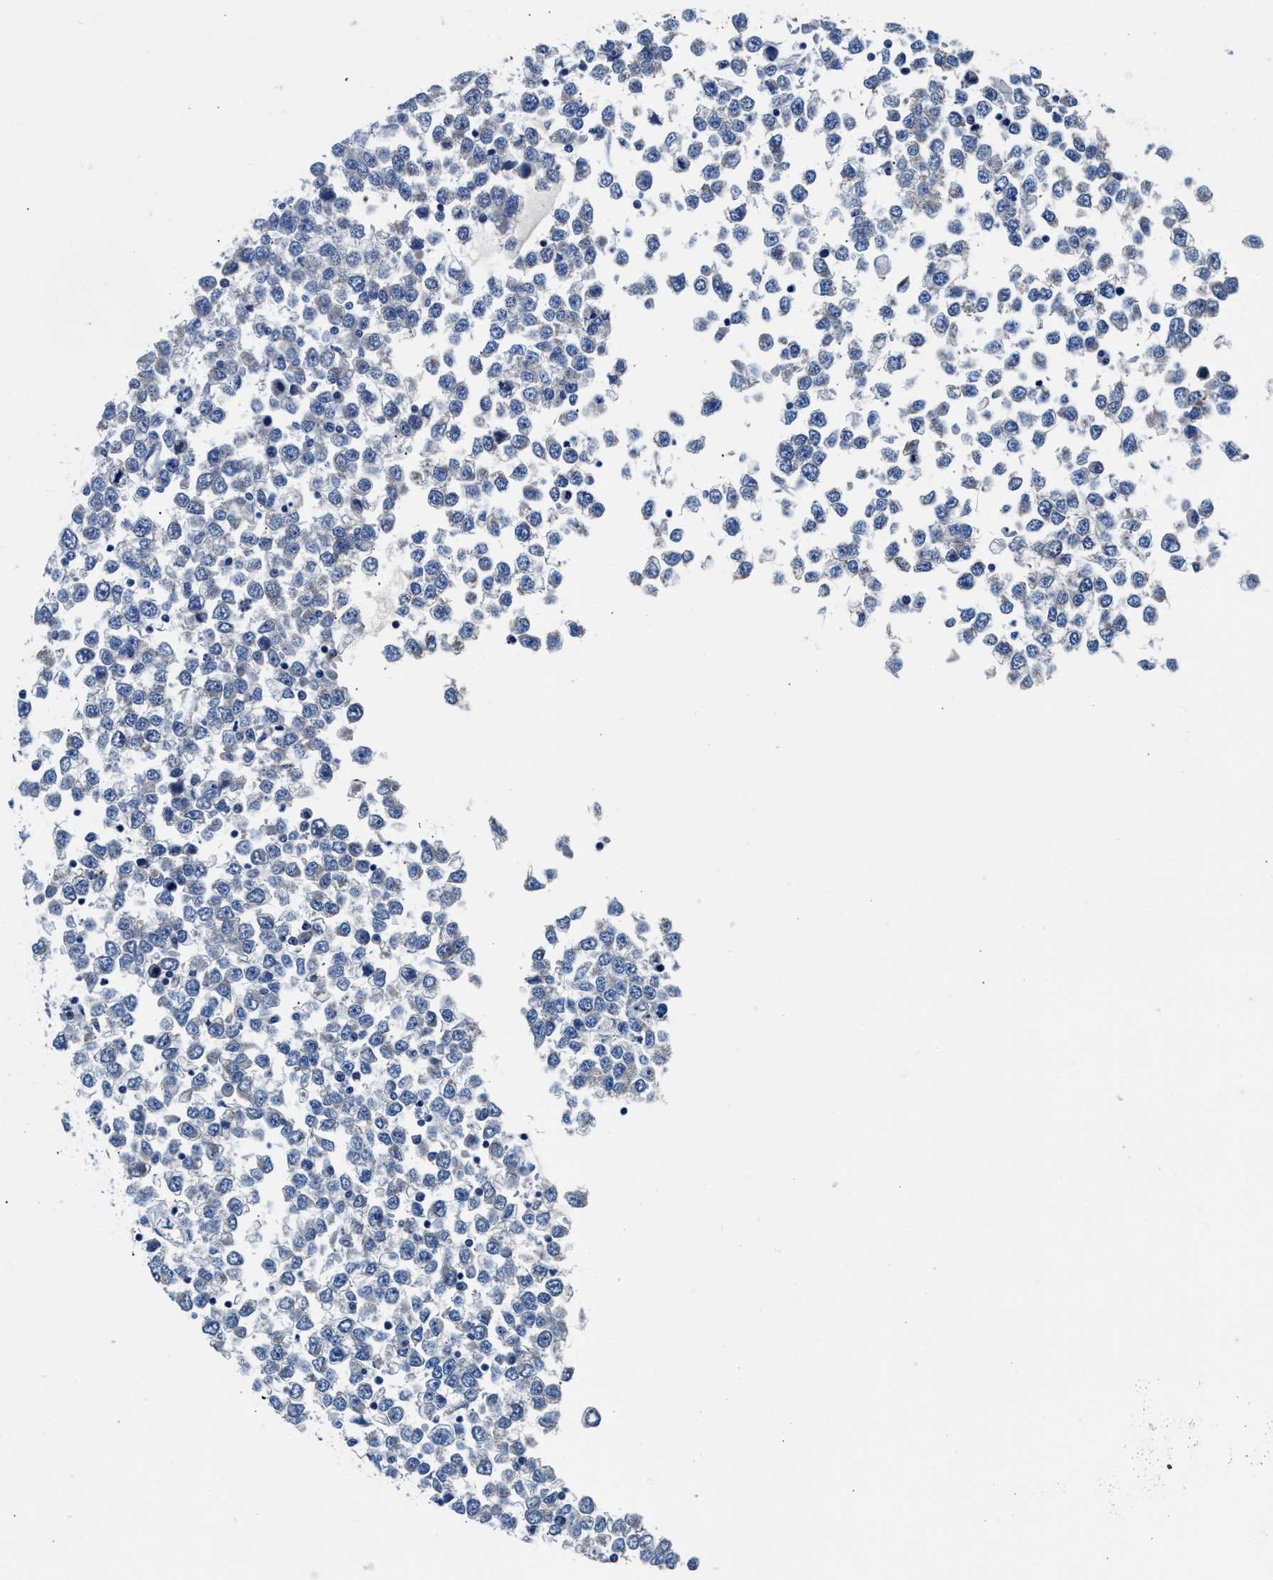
{"staining": {"intensity": "negative", "quantity": "none", "location": "none"}, "tissue": "testis cancer", "cell_type": "Tumor cells", "image_type": "cancer", "snomed": [{"axis": "morphology", "description": "Seminoma, NOS"}, {"axis": "topography", "description": "Testis"}], "caption": "Immunohistochemical staining of human seminoma (testis) exhibits no significant staining in tumor cells.", "gene": "PARG", "patient": {"sex": "male", "age": 65}}